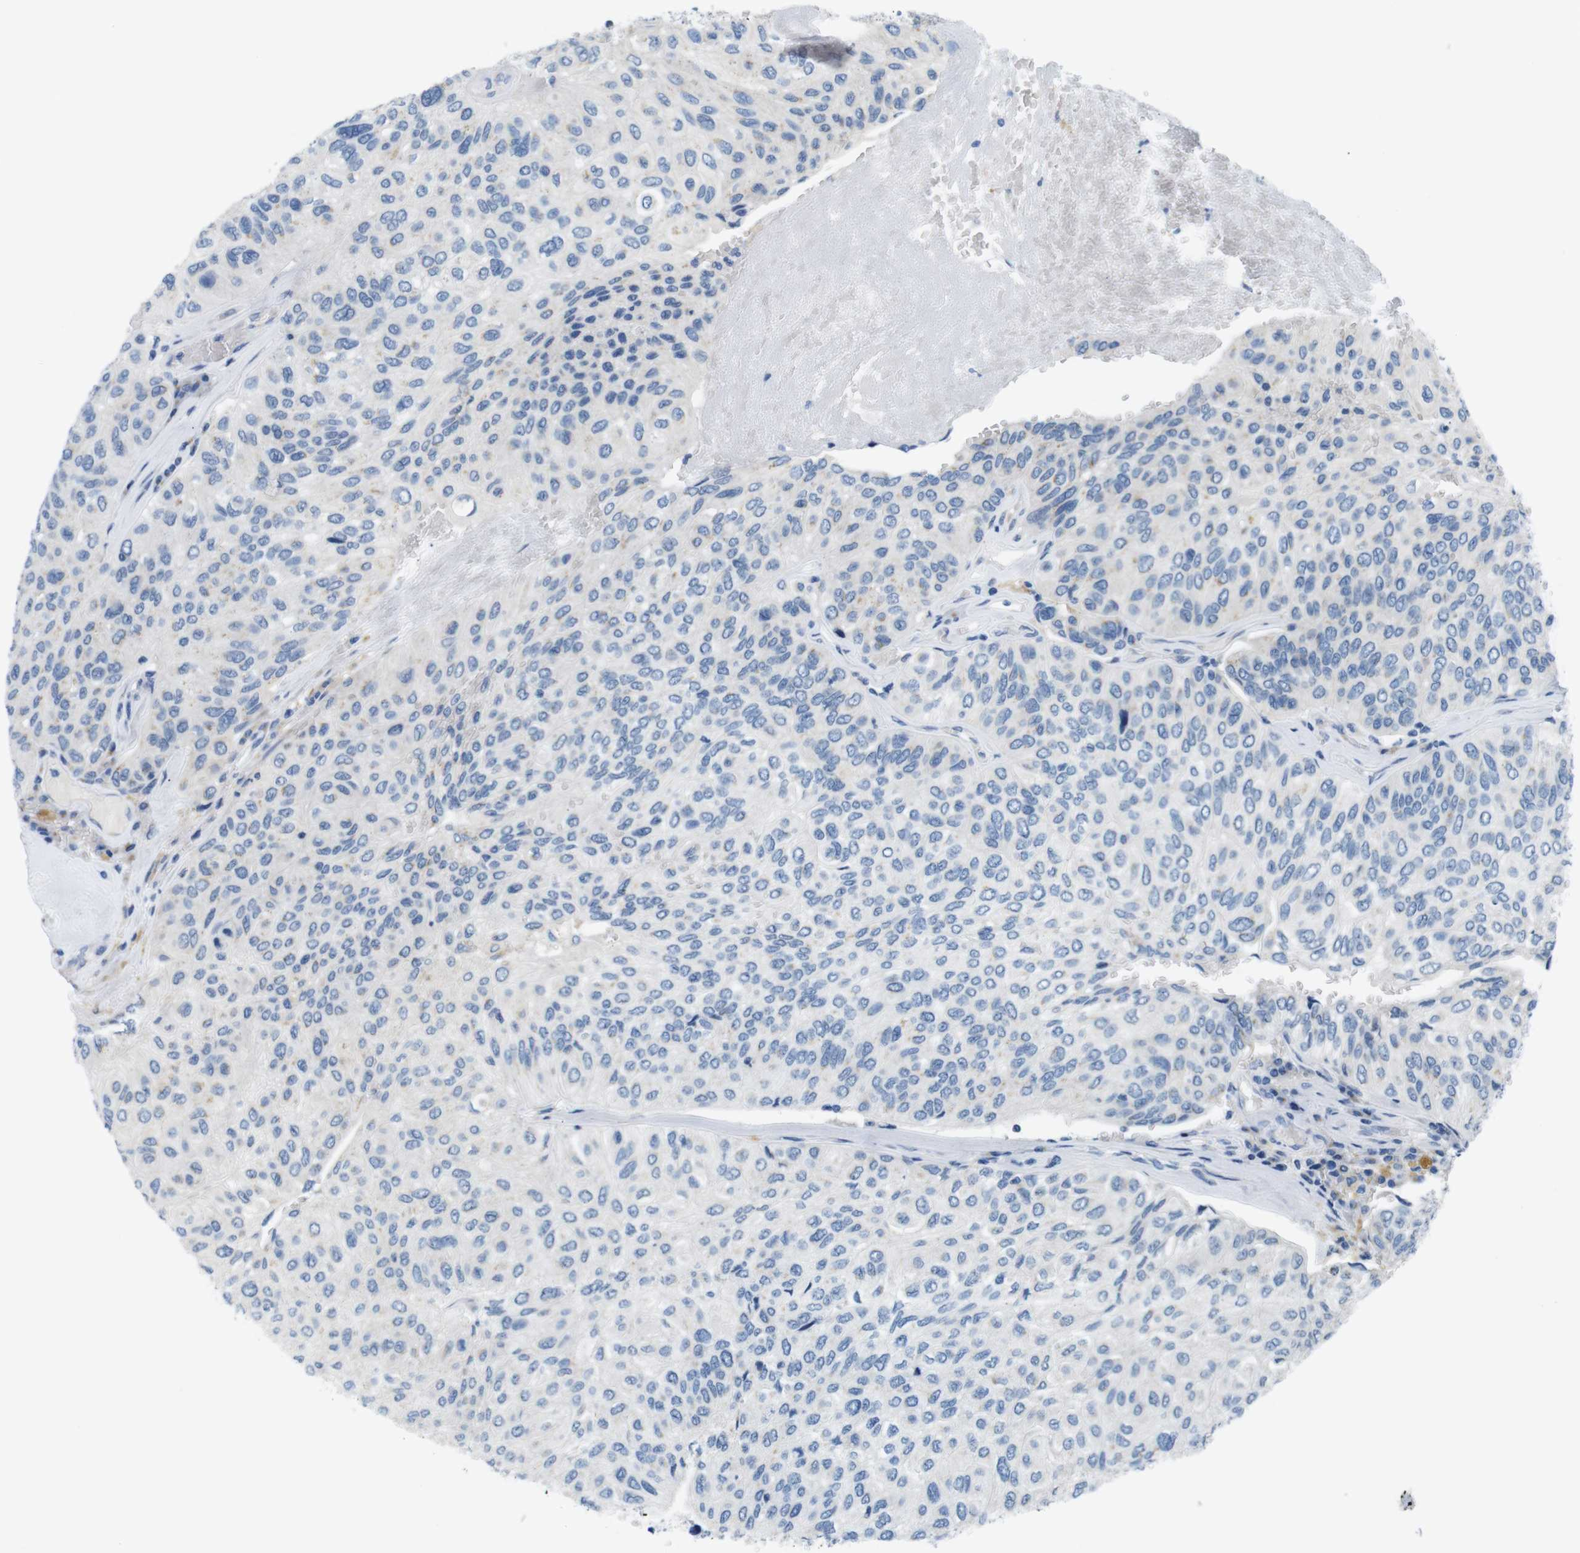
{"staining": {"intensity": "weak", "quantity": "<25%", "location": "cytoplasmic/membranous"}, "tissue": "urothelial cancer", "cell_type": "Tumor cells", "image_type": "cancer", "snomed": [{"axis": "morphology", "description": "Urothelial carcinoma, High grade"}, {"axis": "topography", "description": "Urinary bladder"}], "caption": "The micrograph shows no staining of tumor cells in urothelial cancer.", "gene": "GOLGA2", "patient": {"sex": "male", "age": 66}}